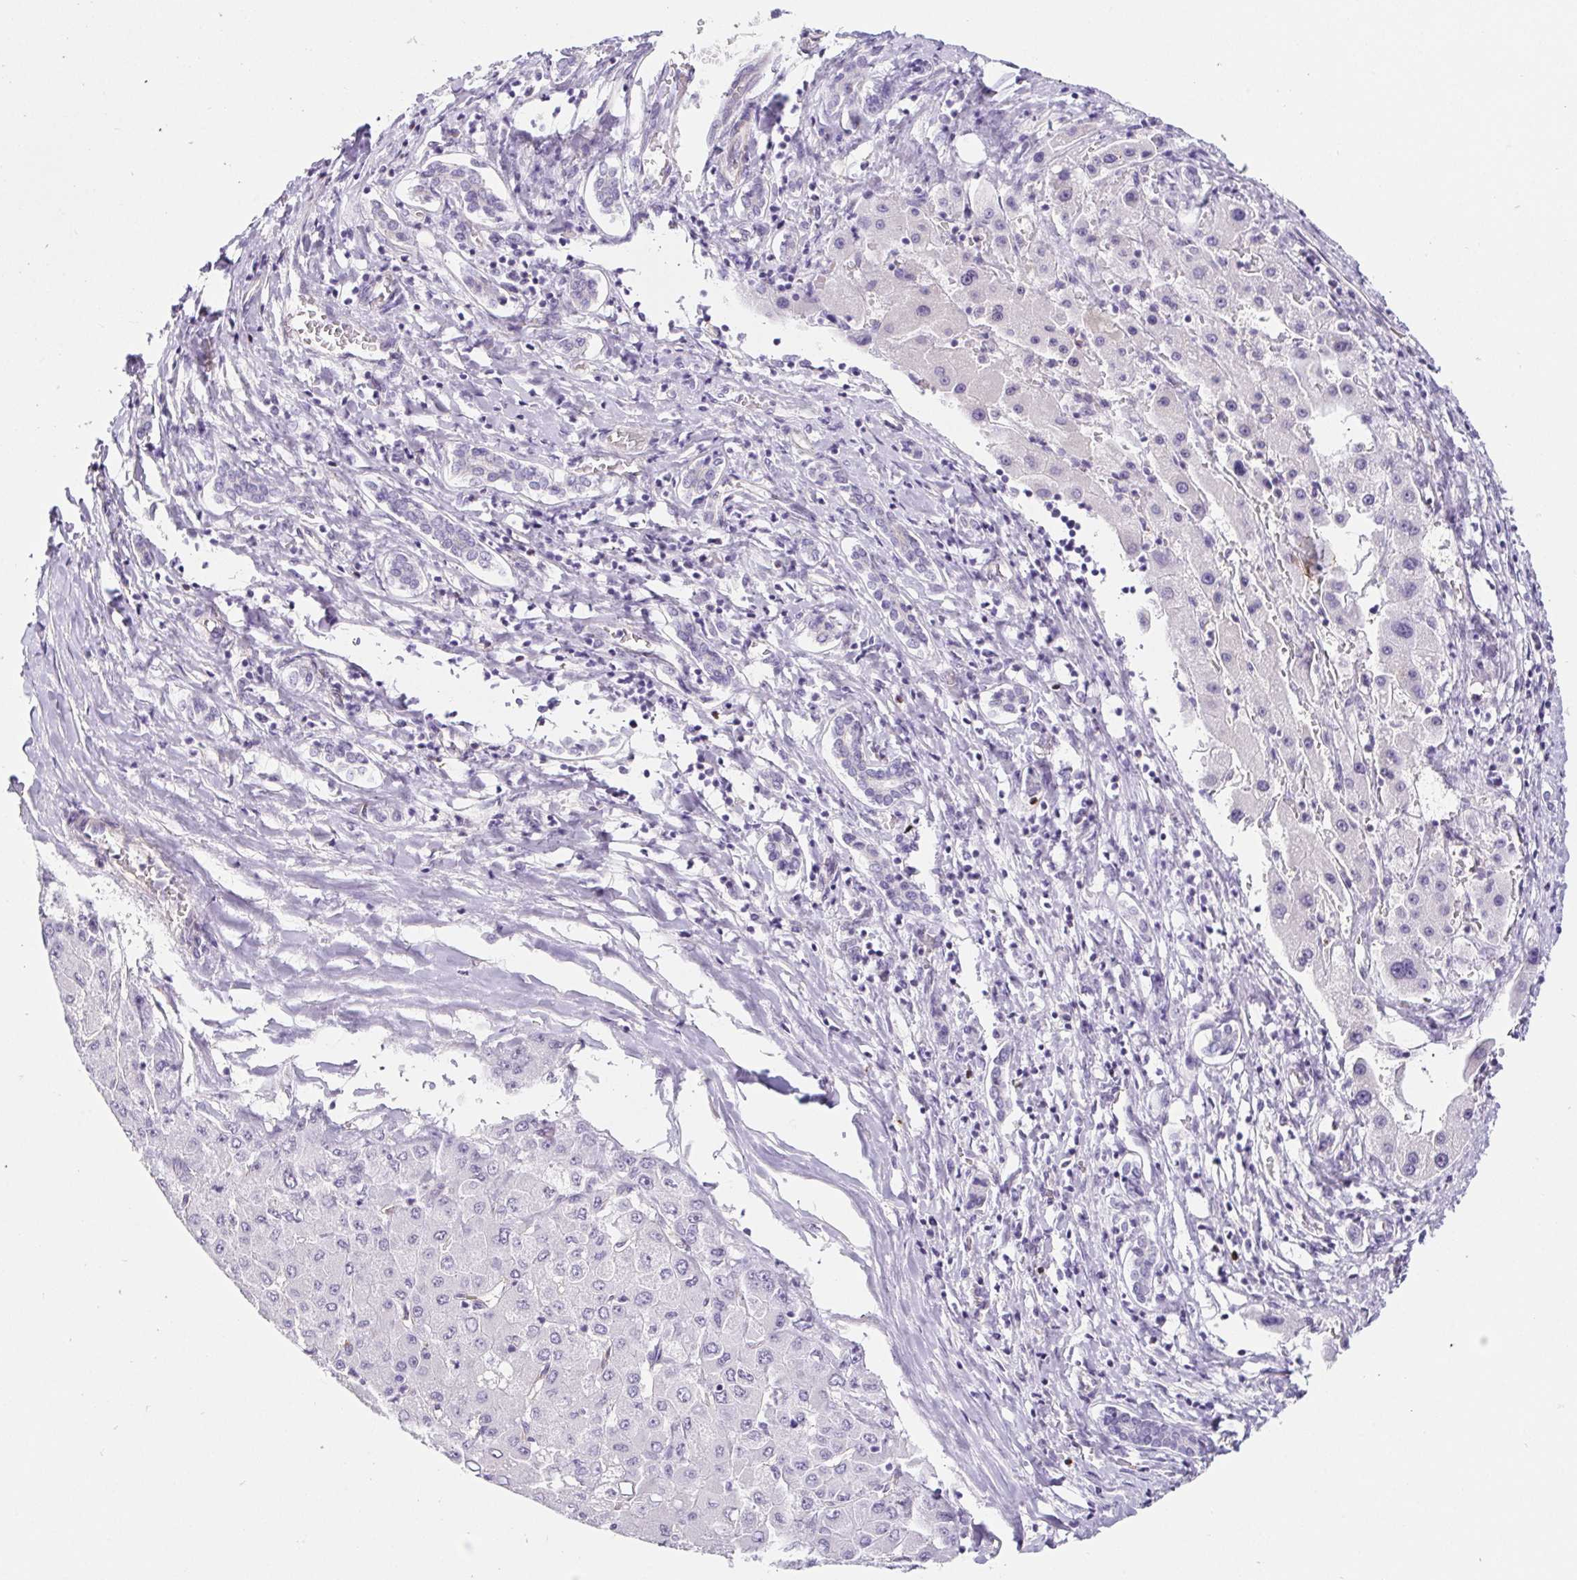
{"staining": {"intensity": "negative", "quantity": "none", "location": "none"}, "tissue": "liver cancer", "cell_type": "Tumor cells", "image_type": "cancer", "snomed": [{"axis": "morphology", "description": "Carcinoma, Hepatocellular, NOS"}, {"axis": "topography", "description": "Liver"}], "caption": "Immunohistochemistry image of human liver cancer stained for a protein (brown), which reveals no staining in tumor cells. (Brightfield microscopy of DAB immunohistochemistry at high magnification).", "gene": "BCAS1", "patient": {"sex": "male", "age": 40}}